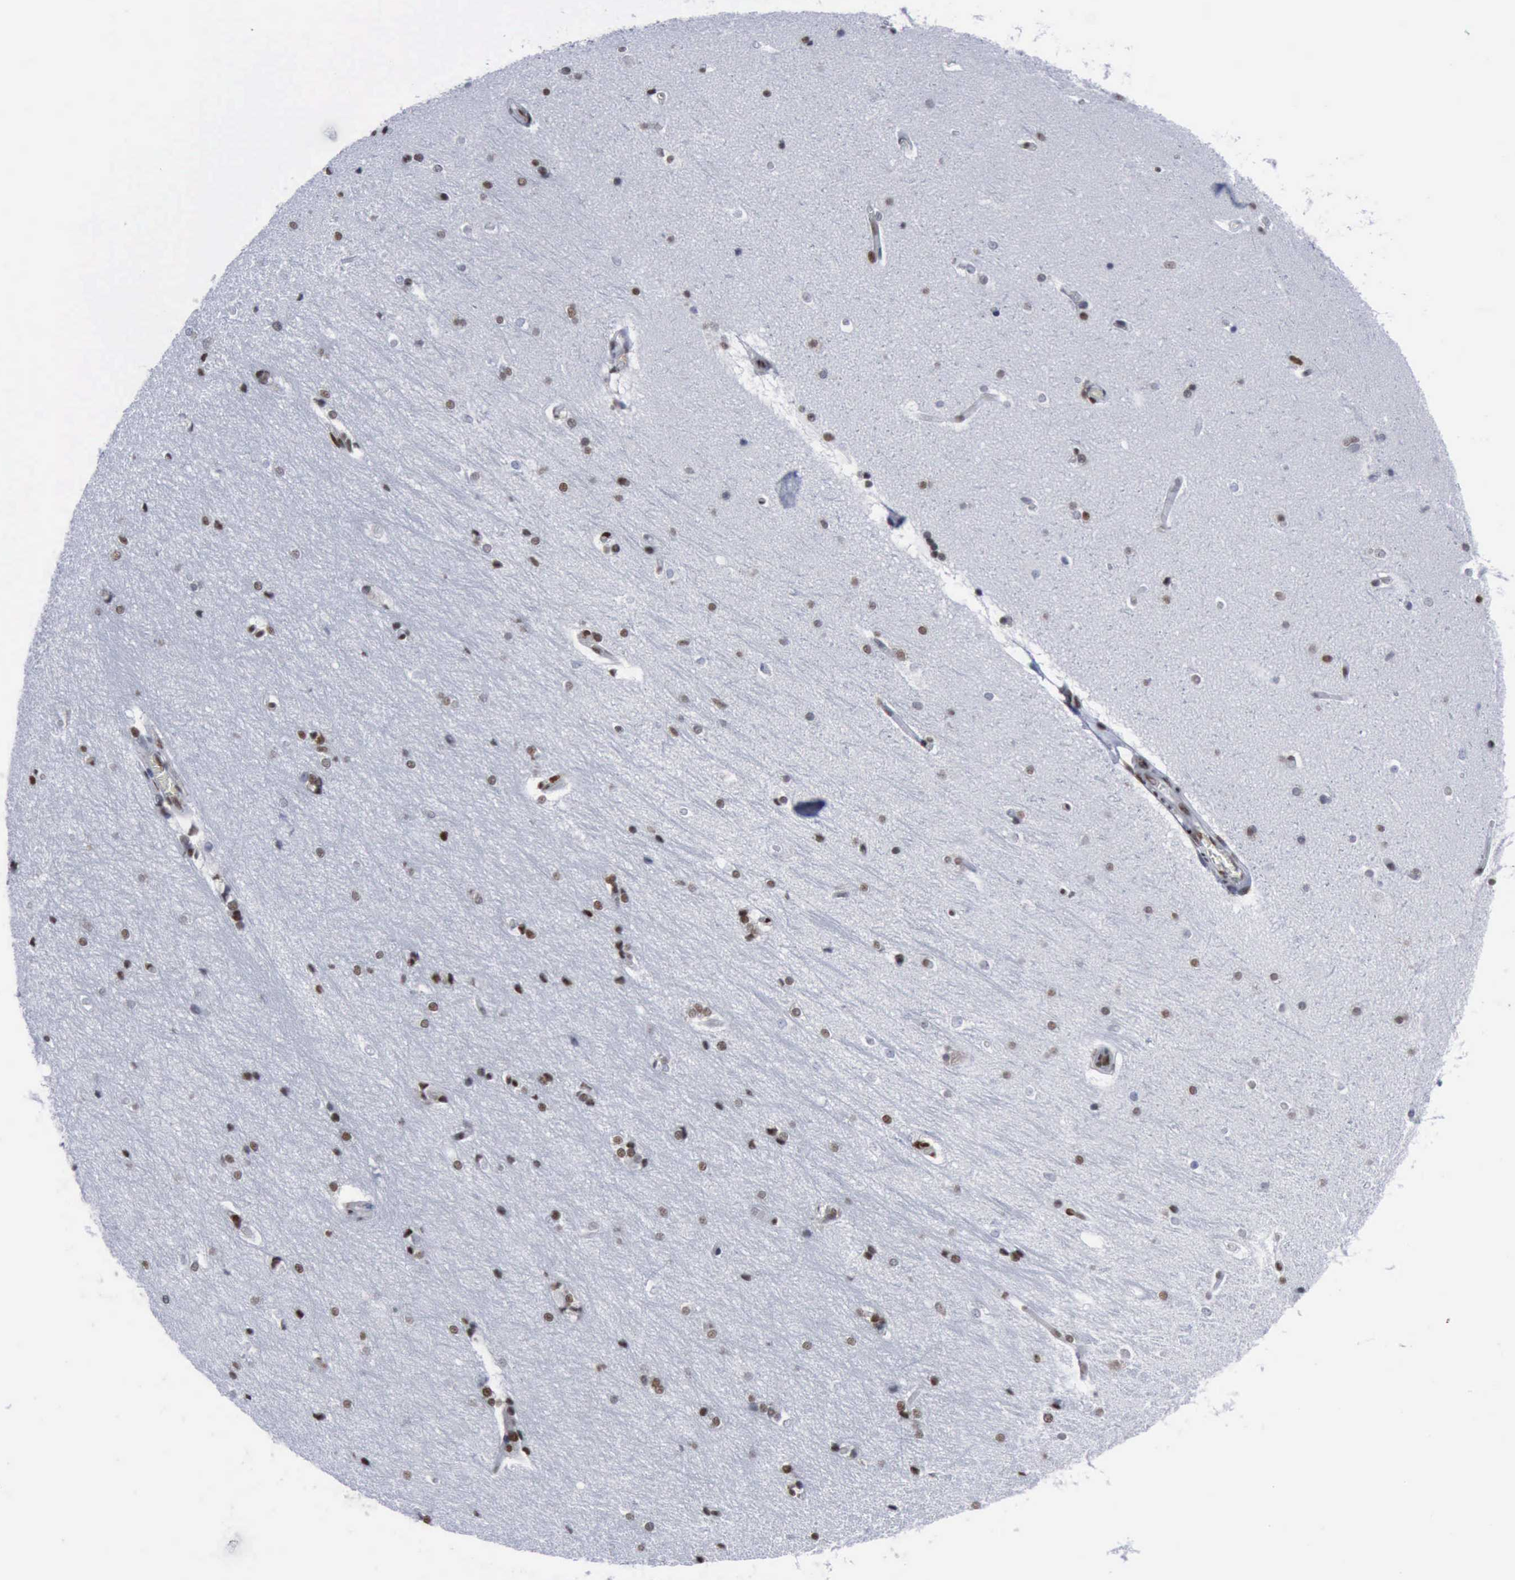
{"staining": {"intensity": "weak", "quantity": "25%-75%", "location": "nuclear"}, "tissue": "hippocampus", "cell_type": "Glial cells", "image_type": "normal", "snomed": [{"axis": "morphology", "description": "Normal tissue, NOS"}, {"axis": "topography", "description": "Hippocampus"}], "caption": "Immunohistochemical staining of normal human hippocampus demonstrates weak nuclear protein expression in about 25%-75% of glial cells. (Brightfield microscopy of DAB IHC at high magnification).", "gene": "PCNA", "patient": {"sex": "female", "age": 19}}